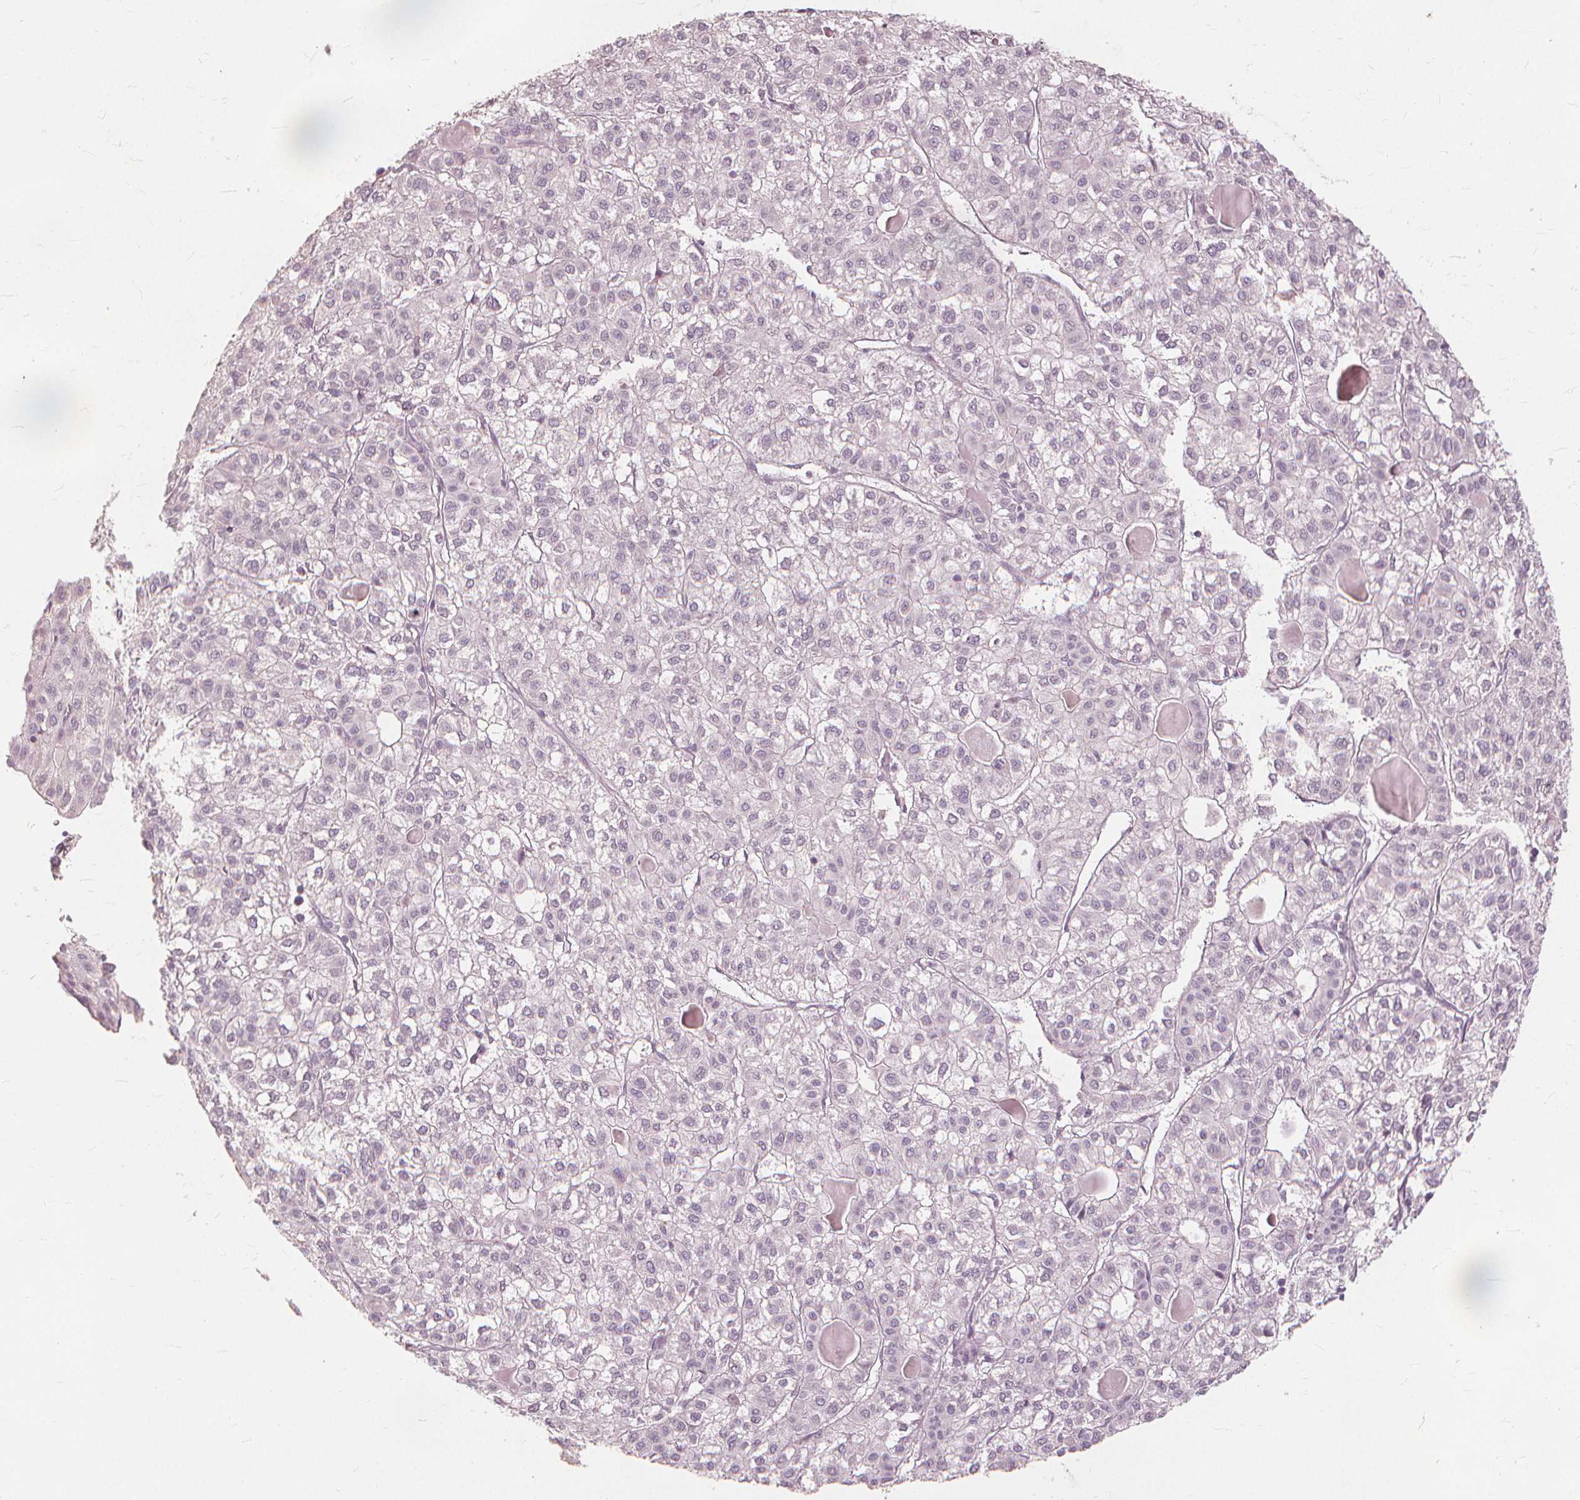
{"staining": {"intensity": "negative", "quantity": "none", "location": "none"}, "tissue": "liver cancer", "cell_type": "Tumor cells", "image_type": "cancer", "snomed": [{"axis": "morphology", "description": "Carcinoma, Hepatocellular, NOS"}, {"axis": "topography", "description": "Liver"}], "caption": "The histopathology image displays no significant positivity in tumor cells of liver cancer. (DAB (3,3'-diaminobenzidine) immunohistochemistry (IHC), high magnification).", "gene": "SFTPD", "patient": {"sex": "female", "age": 43}}